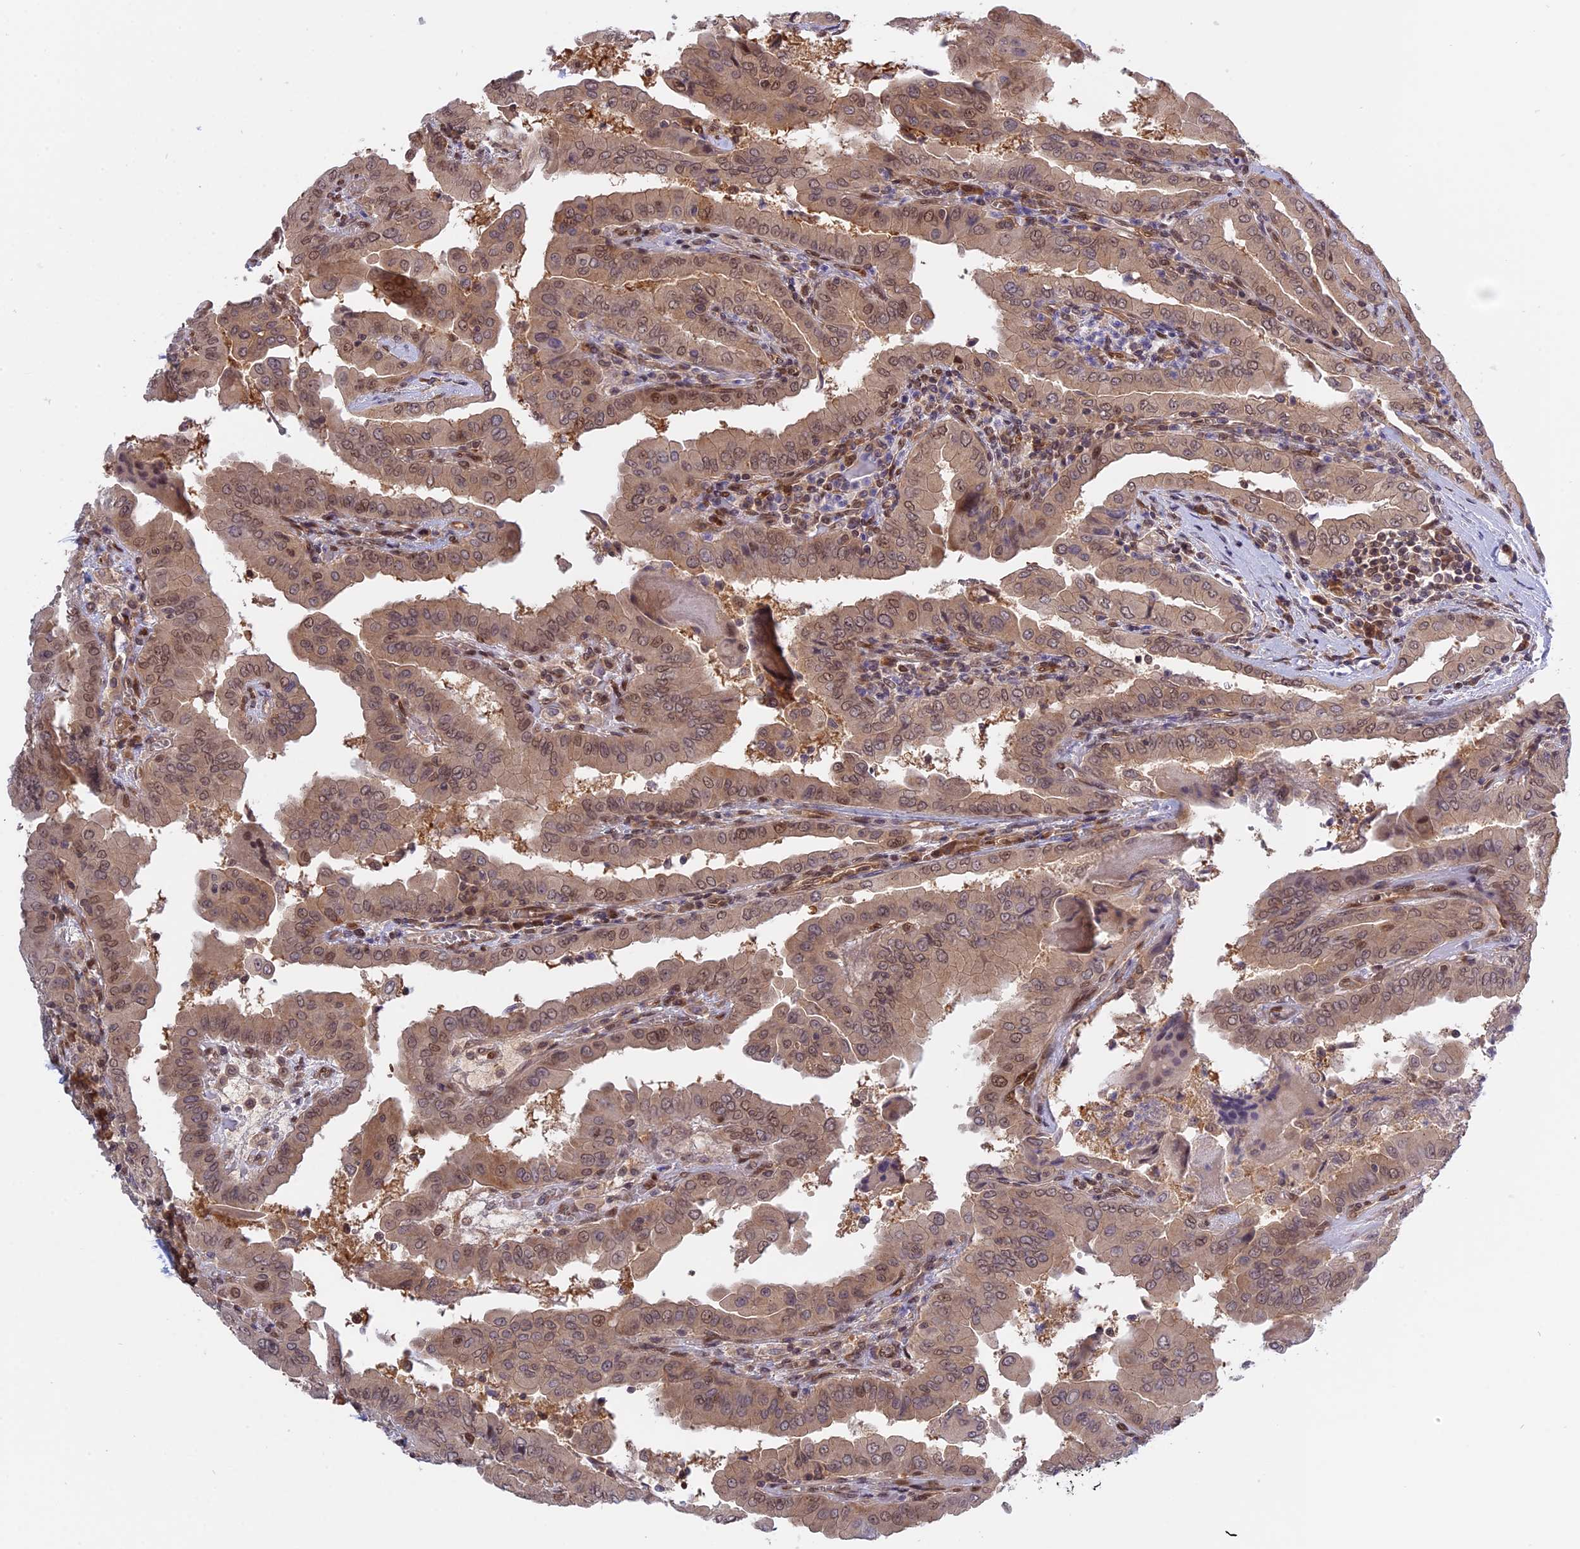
{"staining": {"intensity": "weak", "quantity": ">75%", "location": "cytoplasmic/membranous,nuclear"}, "tissue": "thyroid cancer", "cell_type": "Tumor cells", "image_type": "cancer", "snomed": [{"axis": "morphology", "description": "Papillary adenocarcinoma, NOS"}, {"axis": "topography", "description": "Thyroid gland"}], "caption": "DAB immunohistochemical staining of thyroid cancer (papillary adenocarcinoma) reveals weak cytoplasmic/membranous and nuclear protein staining in approximately >75% of tumor cells.", "gene": "ZNF428", "patient": {"sex": "male", "age": 33}}